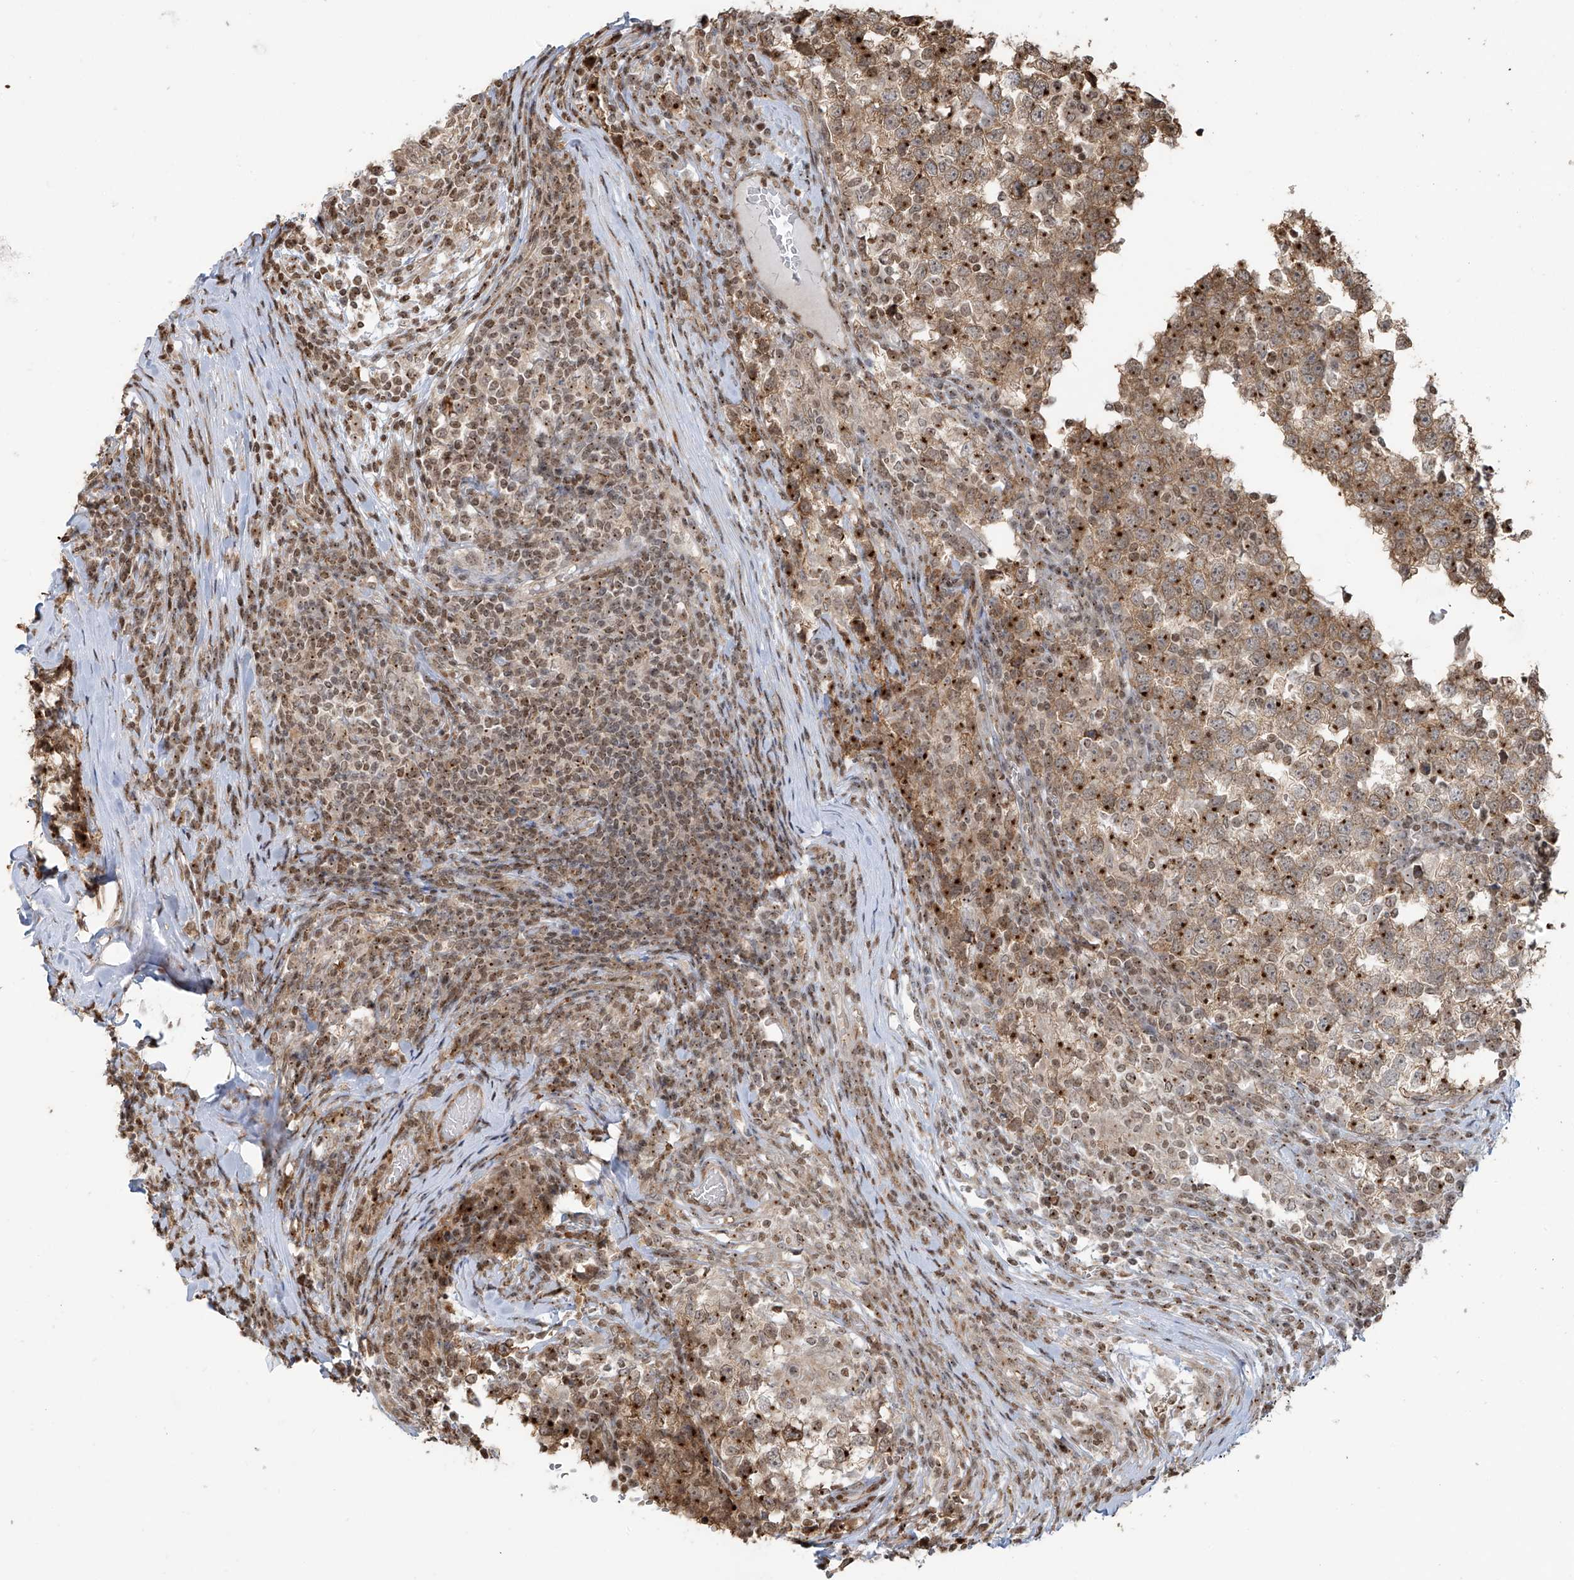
{"staining": {"intensity": "moderate", "quantity": ">75%", "location": "cytoplasmic/membranous"}, "tissue": "testis cancer", "cell_type": "Tumor cells", "image_type": "cancer", "snomed": [{"axis": "morphology", "description": "Seminoma, NOS"}, {"axis": "topography", "description": "Testis"}], "caption": "Brown immunohistochemical staining in testis seminoma shows moderate cytoplasmic/membranous expression in approximately >75% of tumor cells. (DAB (3,3'-diaminobenzidine) IHC with brightfield microscopy, high magnification).", "gene": "VMP1", "patient": {"sex": "male", "age": 65}}